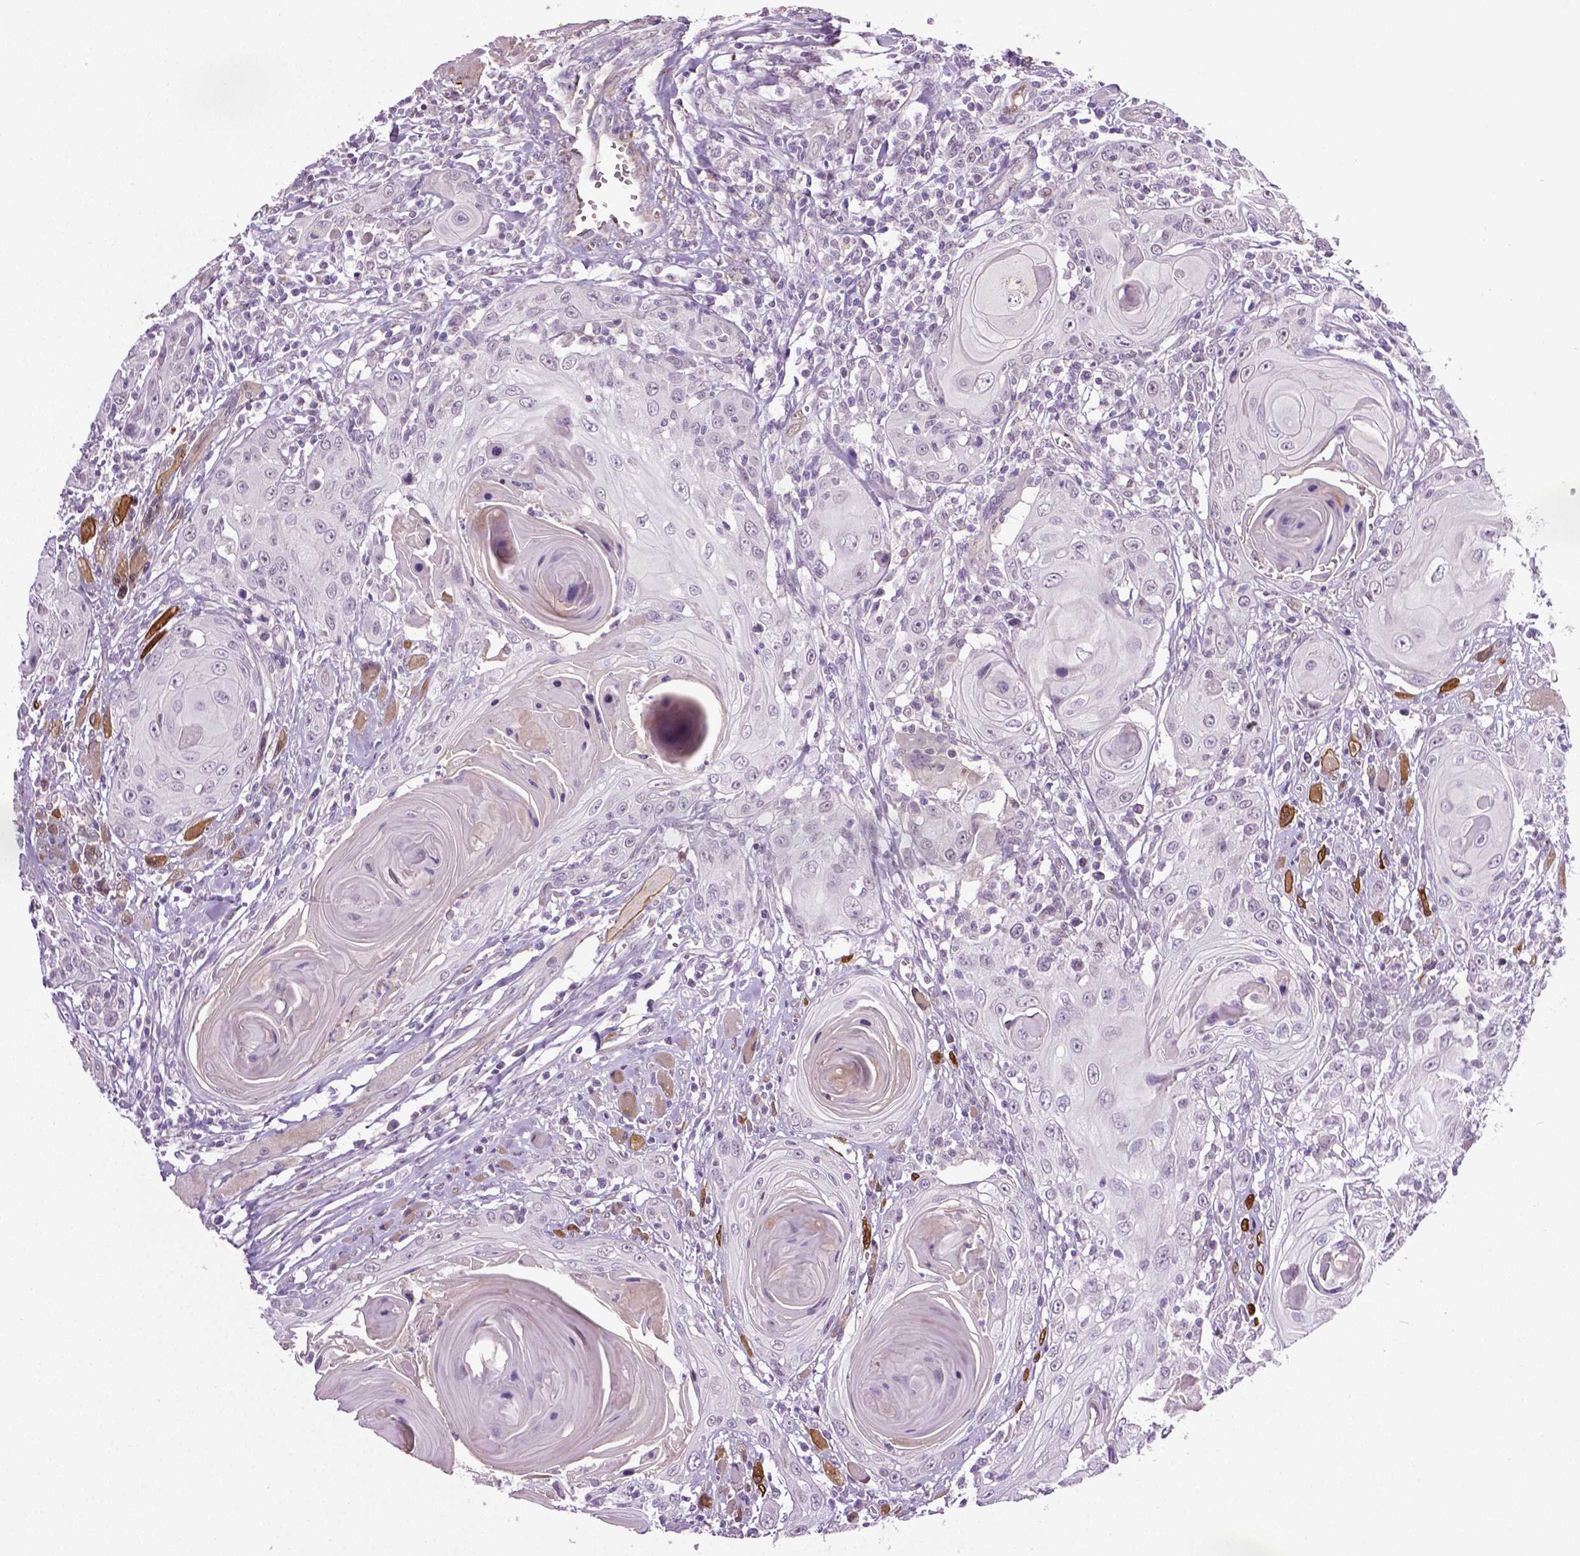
{"staining": {"intensity": "weak", "quantity": "<25%", "location": "nuclear"}, "tissue": "head and neck cancer", "cell_type": "Tumor cells", "image_type": "cancer", "snomed": [{"axis": "morphology", "description": "Squamous cell carcinoma, NOS"}, {"axis": "topography", "description": "Head-Neck"}], "caption": "Image shows no protein expression in tumor cells of head and neck cancer (squamous cell carcinoma) tissue. Brightfield microscopy of immunohistochemistry (IHC) stained with DAB (brown) and hematoxylin (blue), captured at high magnification.", "gene": "PTGER3", "patient": {"sex": "female", "age": 80}}